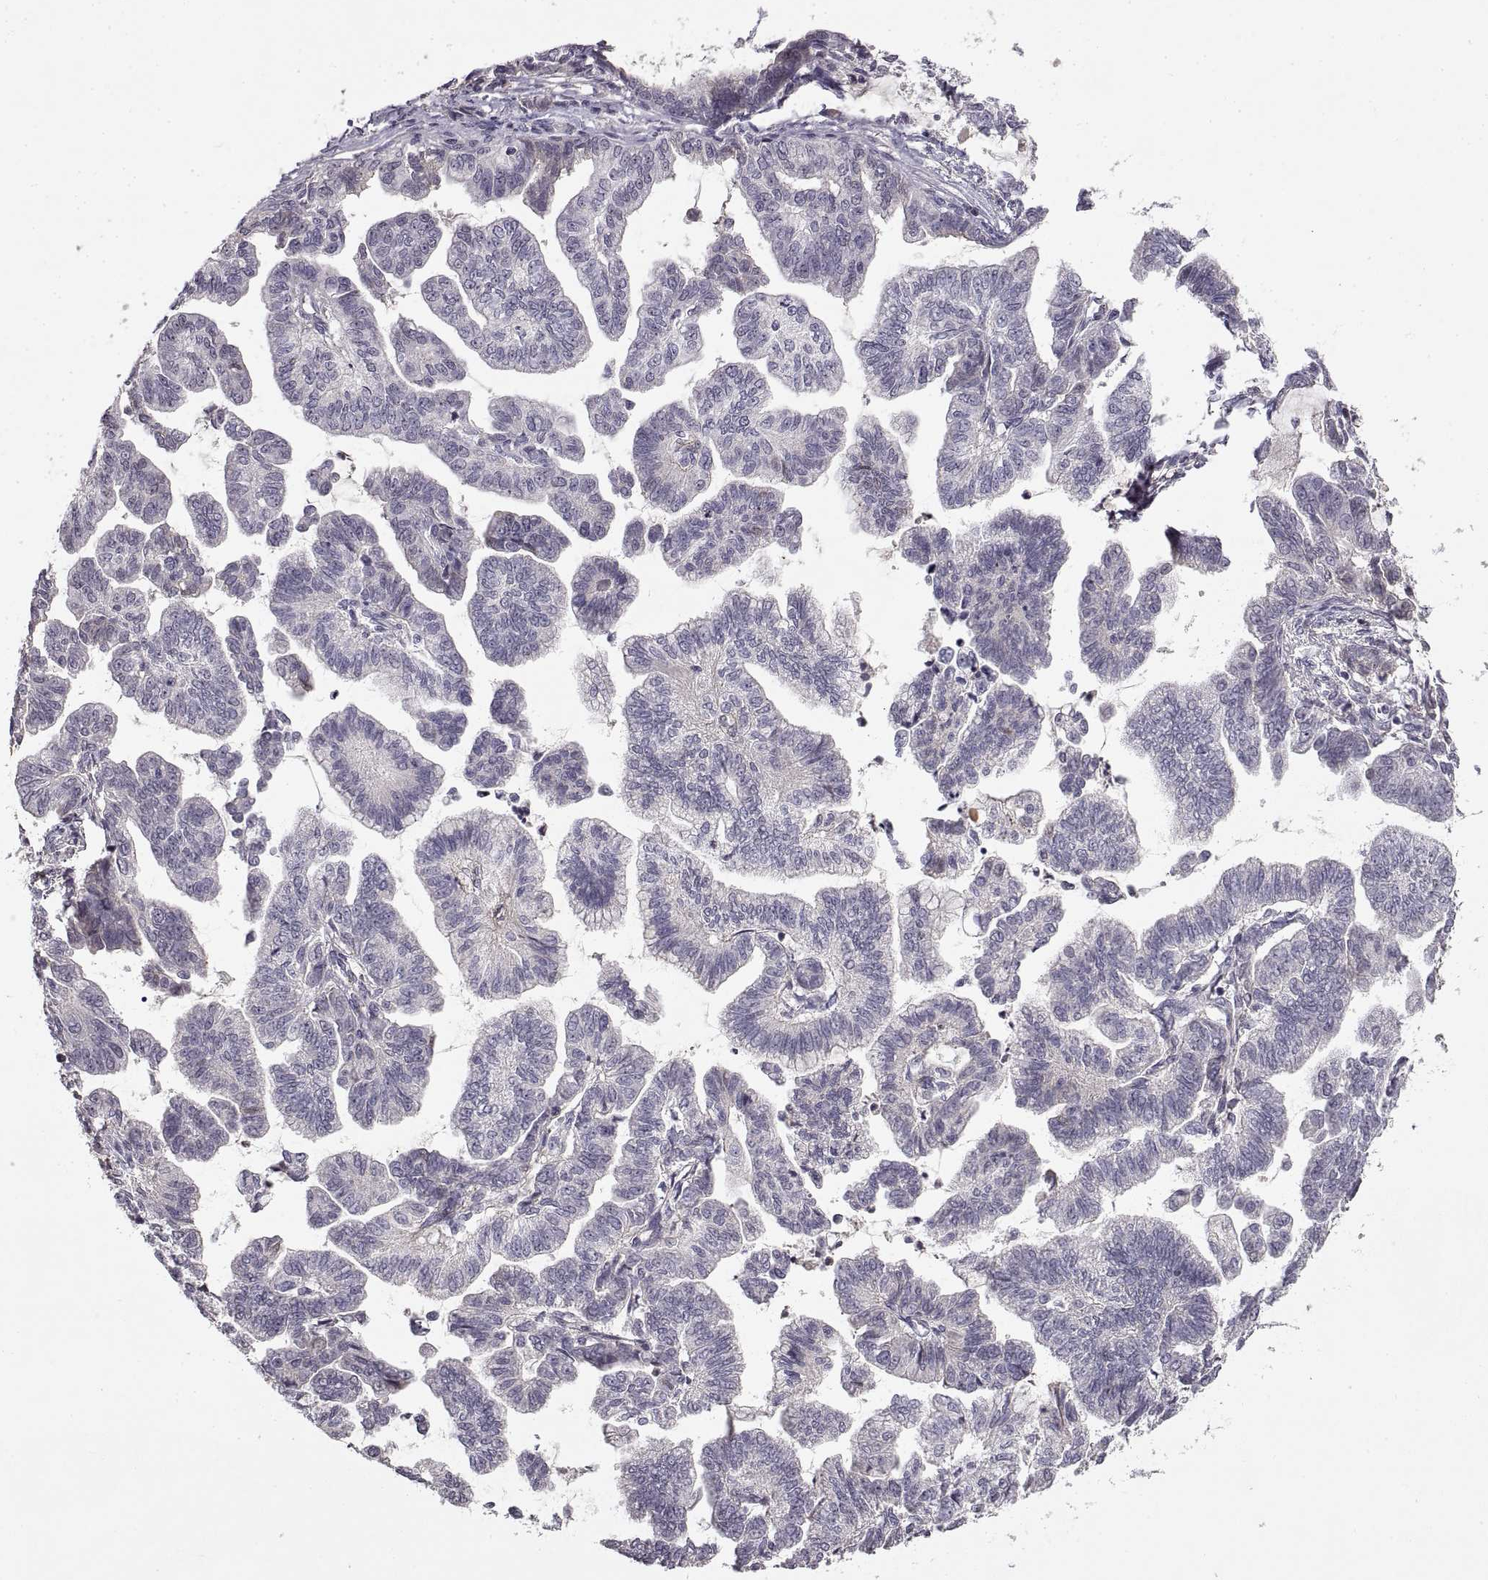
{"staining": {"intensity": "negative", "quantity": "none", "location": "none"}, "tissue": "stomach cancer", "cell_type": "Tumor cells", "image_type": "cancer", "snomed": [{"axis": "morphology", "description": "Adenocarcinoma, NOS"}, {"axis": "topography", "description": "Stomach"}], "caption": "The micrograph shows no significant expression in tumor cells of stomach cancer (adenocarcinoma).", "gene": "ADAM11", "patient": {"sex": "male", "age": 83}}